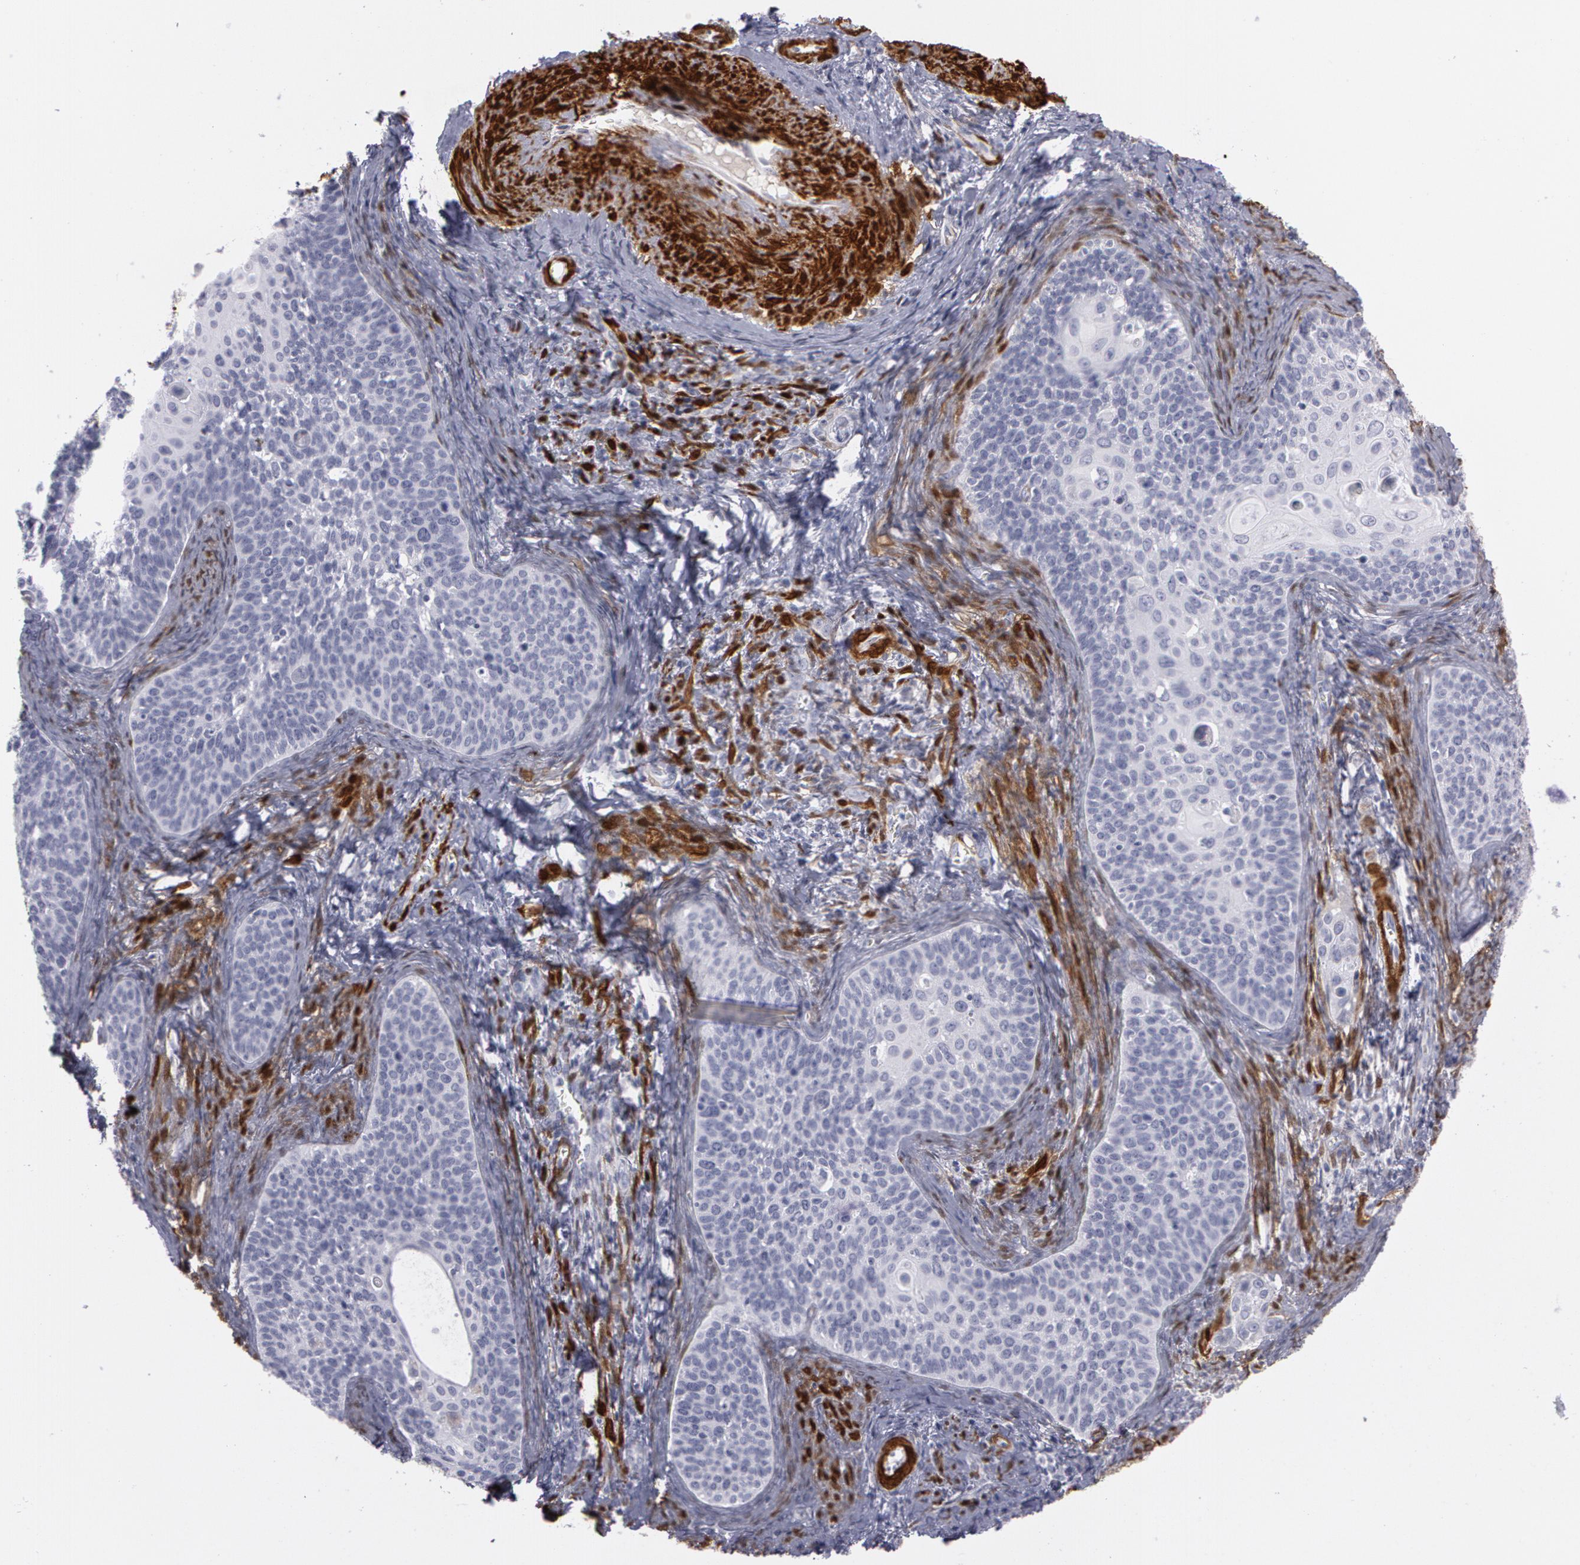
{"staining": {"intensity": "negative", "quantity": "none", "location": "none"}, "tissue": "cervical cancer", "cell_type": "Tumor cells", "image_type": "cancer", "snomed": [{"axis": "morphology", "description": "Squamous cell carcinoma, NOS"}, {"axis": "topography", "description": "Cervix"}], "caption": "This is a histopathology image of immunohistochemistry (IHC) staining of cervical squamous cell carcinoma, which shows no expression in tumor cells.", "gene": "TAGLN", "patient": {"sex": "female", "age": 33}}